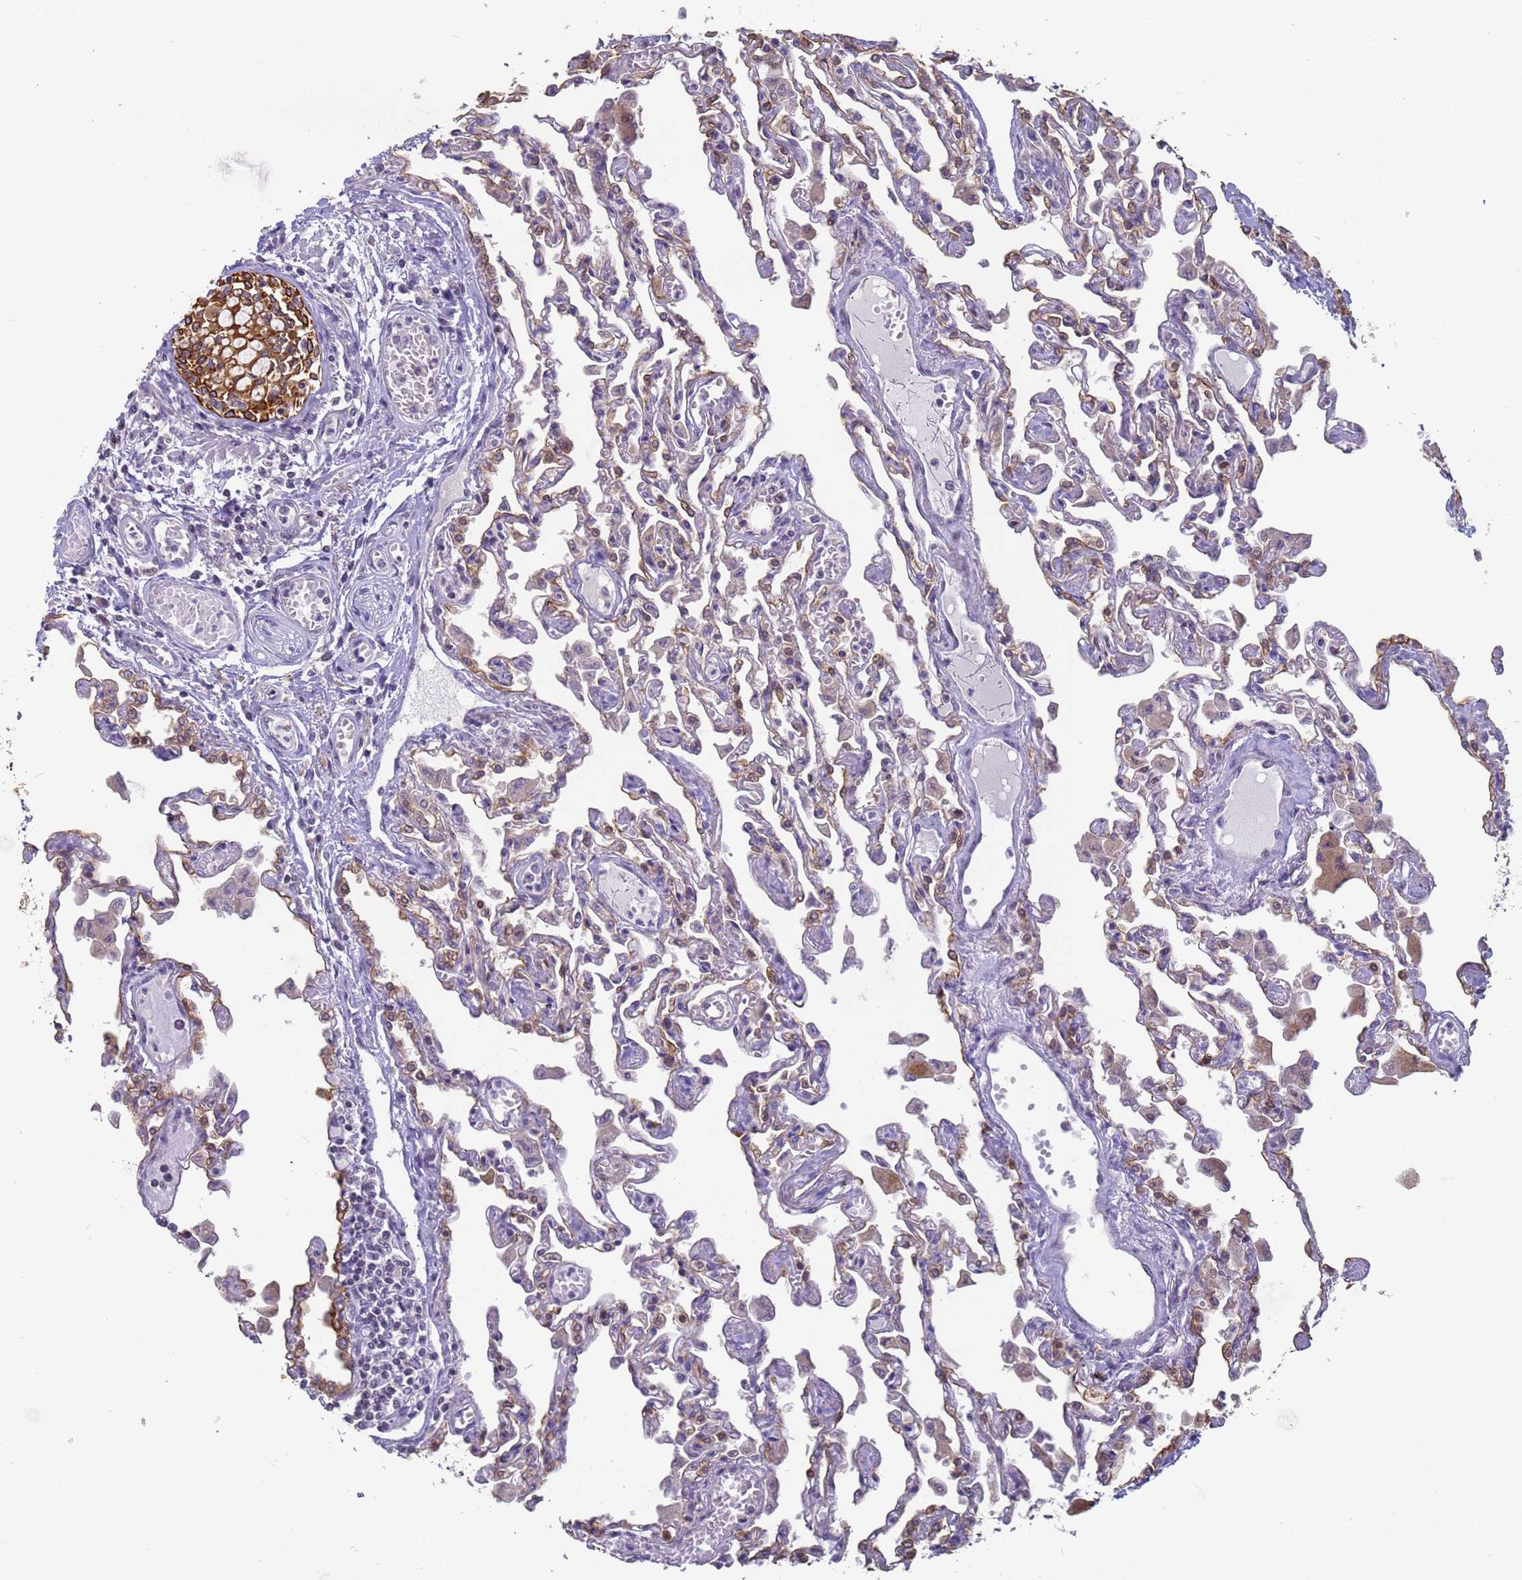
{"staining": {"intensity": "moderate", "quantity": "25%-75%", "location": "cytoplasmic/membranous"}, "tissue": "lung", "cell_type": "Alveolar cells", "image_type": "normal", "snomed": [{"axis": "morphology", "description": "Normal tissue, NOS"}, {"axis": "topography", "description": "Bronchus"}, {"axis": "topography", "description": "Lung"}], "caption": "IHC histopathology image of normal lung stained for a protein (brown), which exhibits medium levels of moderate cytoplasmic/membranous positivity in approximately 25%-75% of alveolar cells.", "gene": "VWA3A", "patient": {"sex": "female", "age": 49}}